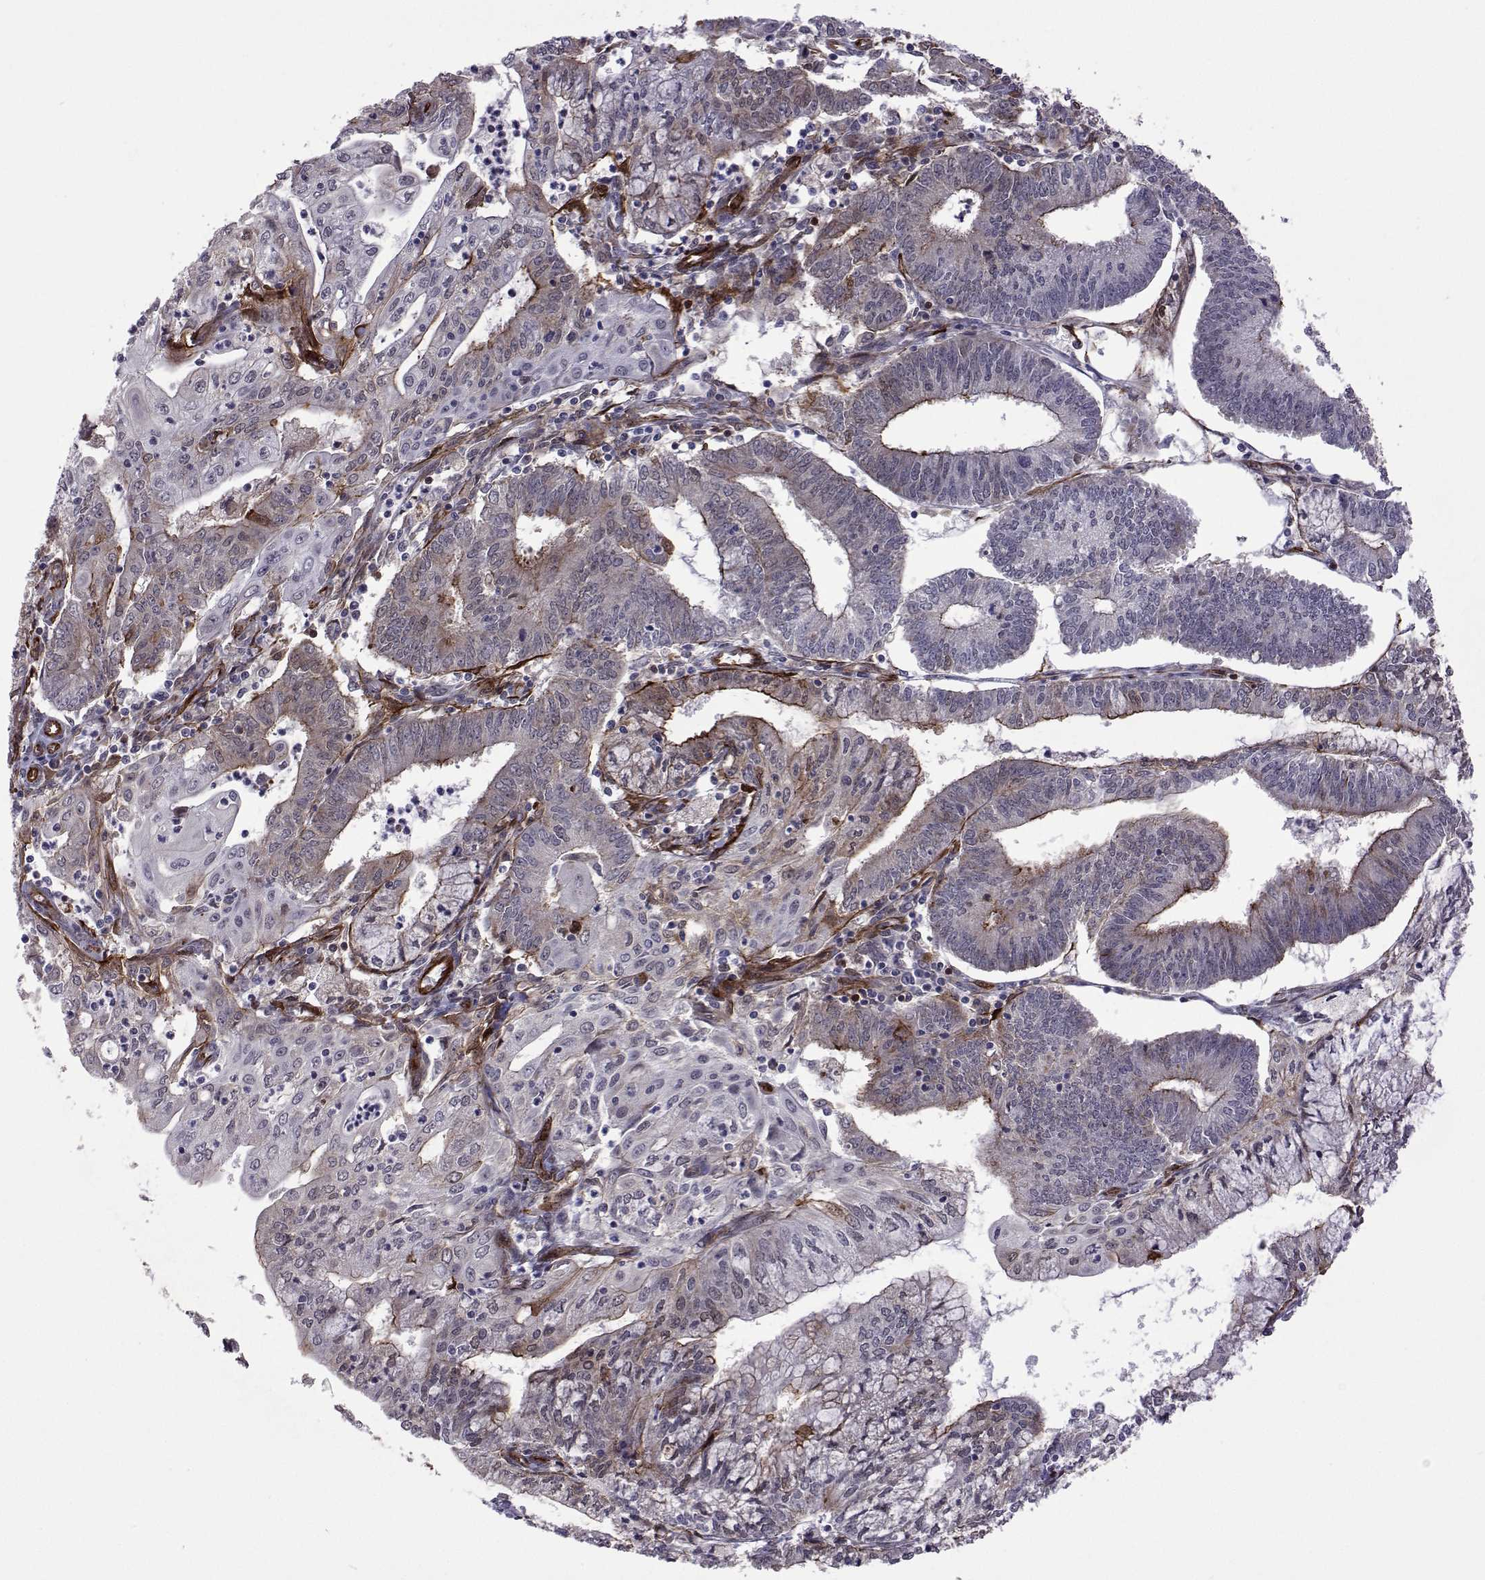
{"staining": {"intensity": "weak", "quantity": "<25%", "location": "cytoplasmic/membranous"}, "tissue": "endometrial cancer", "cell_type": "Tumor cells", "image_type": "cancer", "snomed": [{"axis": "morphology", "description": "Adenocarcinoma, NOS"}, {"axis": "topography", "description": "Endometrium"}], "caption": "Endometrial adenocarcinoma was stained to show a protein in brown. There is no significant expression in tumor cells.", "gene": "EFCAB3", "patient": {"sex": "female", "age": 61}}